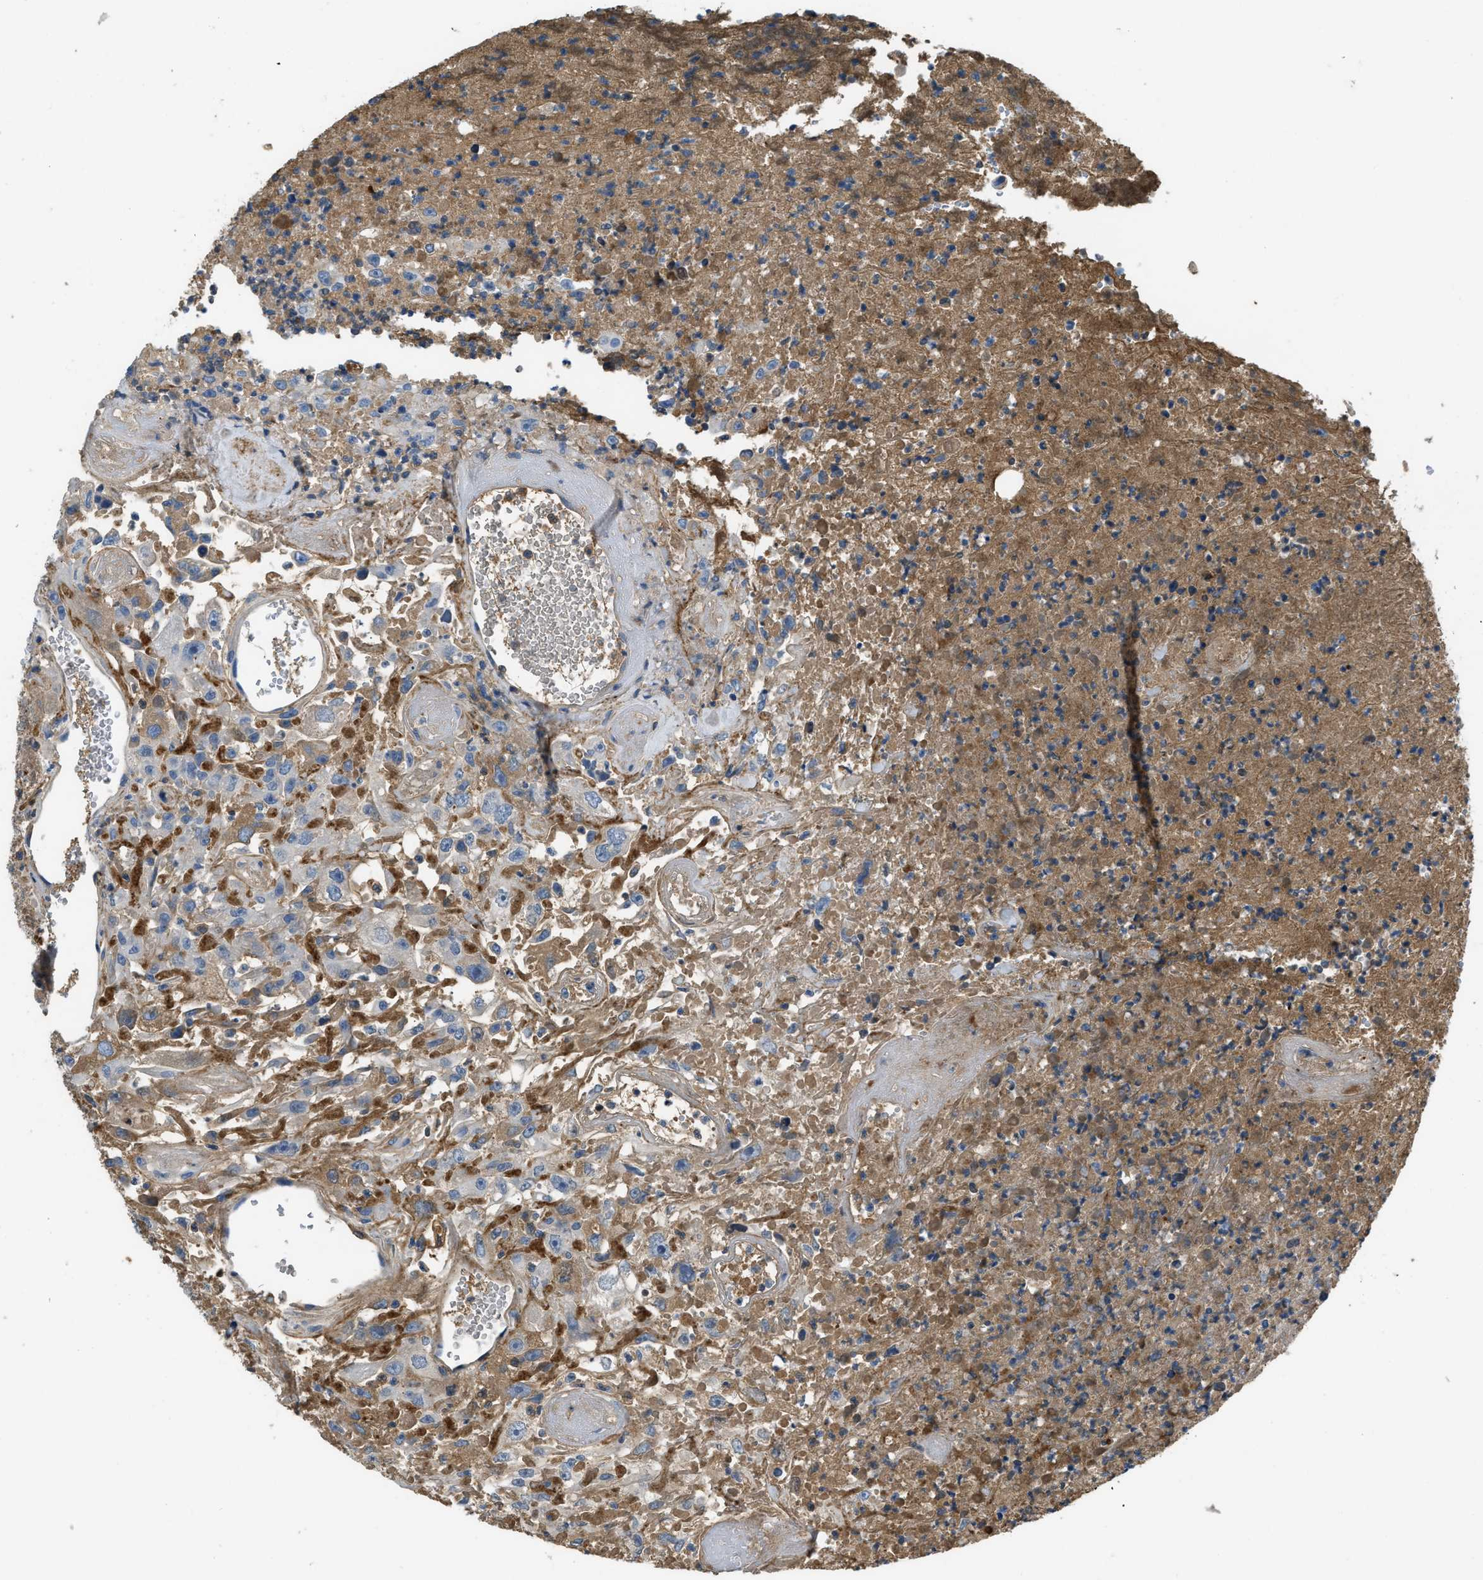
{"staining": {"intensity": "moderate", "quantity": "<25%", "location": "cytoplasmic/membranous"}, "tissue": "urothelial cancer", "cell_type": "Tumor cells", "image_type": "cancer", "snomed": [{"axis": "morphology", "description": "Urothelial carcinoma, High grade"}, {"axis": "topography", "description": "Urinary bladder"}], "caption": "Brown immunohistochemical staining in human high-grade urothelial carcinoma shows moderate cytoplasmic/membranous staining in approximately <25% of tumor cells. The staining is performed using DAB (3,3'-diaminobenzidine) brown chromogen to label protein expression. The nuclei are counter-stained blue using hematoxylin.", "gene": "STC1", "patient": {"sex": "male", "age": 46}}